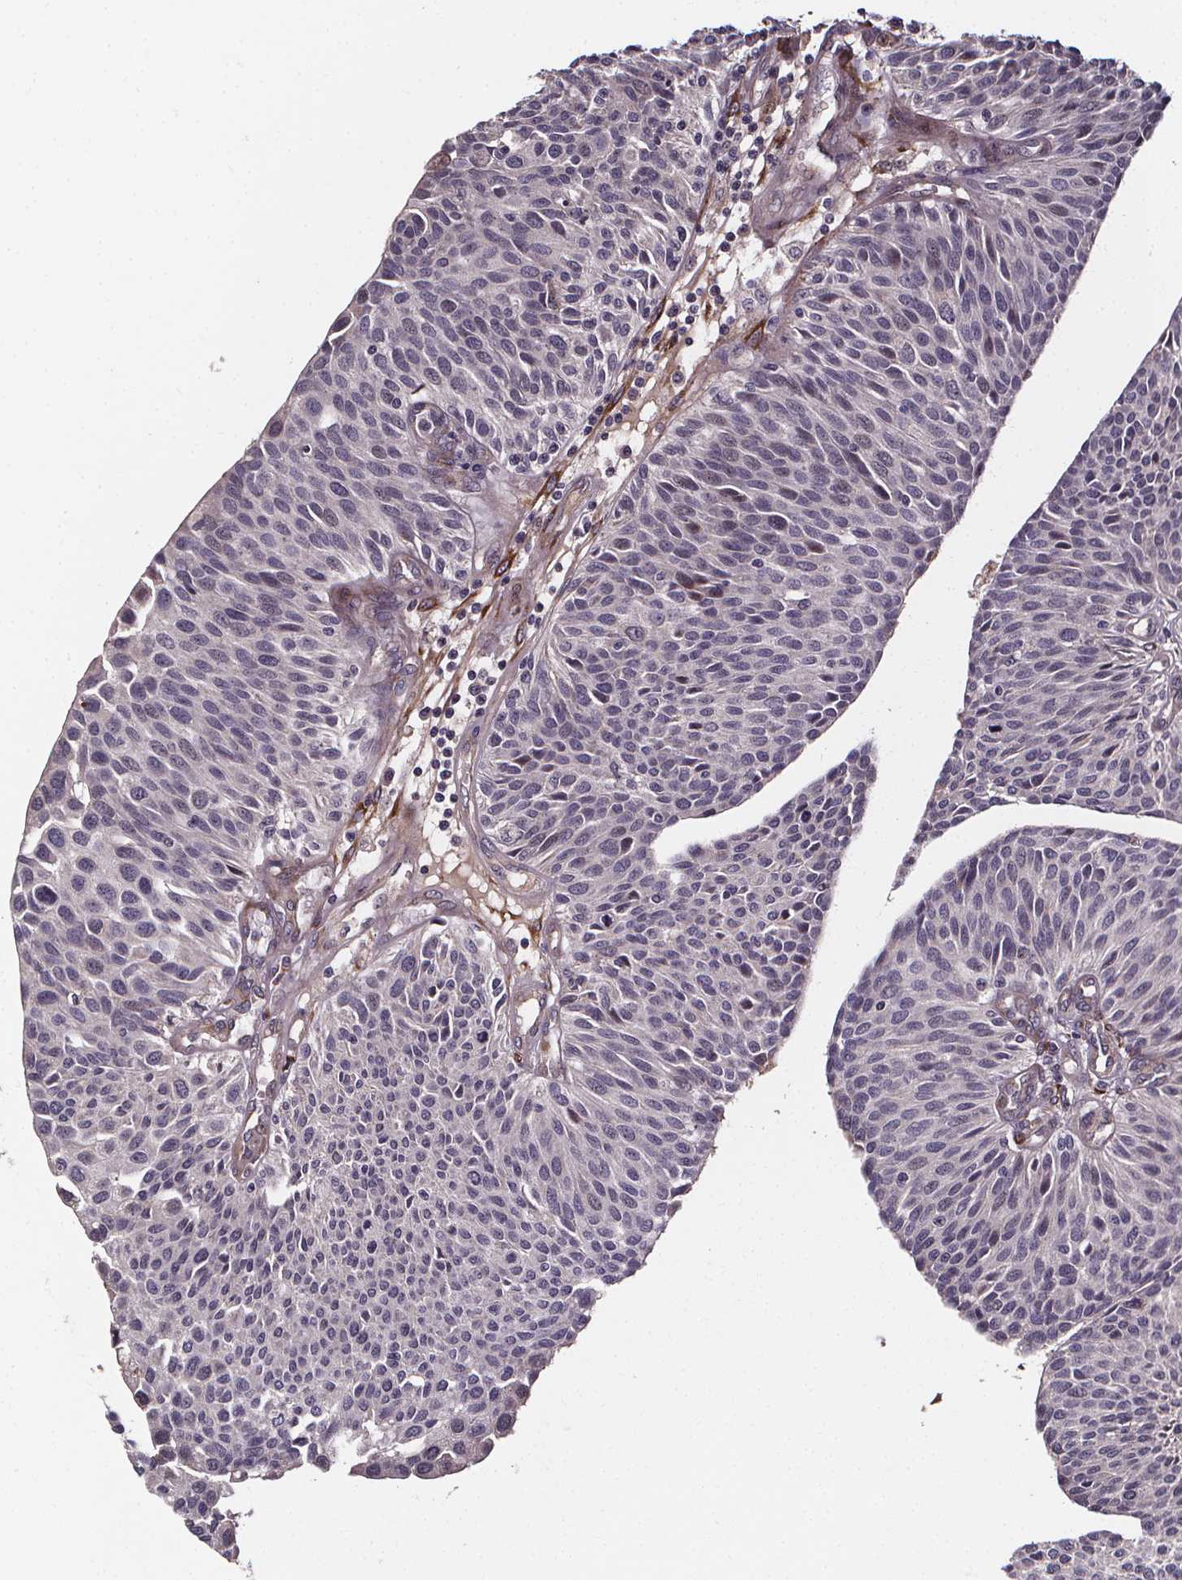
{"staining": {"intensity": "negative", "quantity": "none", "location": "none"}, "tissue": "urothelial cancer", "cell_type": "Tumor cells", "image_type": "cancer", "snomed": [{"axis": "morphology", "description": "Urothelial carcinoma, NOS"}, {"axis": "topography", "description": "Urinary bladder"}], "caption": "Tumor cells show no significant protein staining in urothelial cancer.", "gene": "AEBP1", "patient": {"sex": "male", "age": 55}}